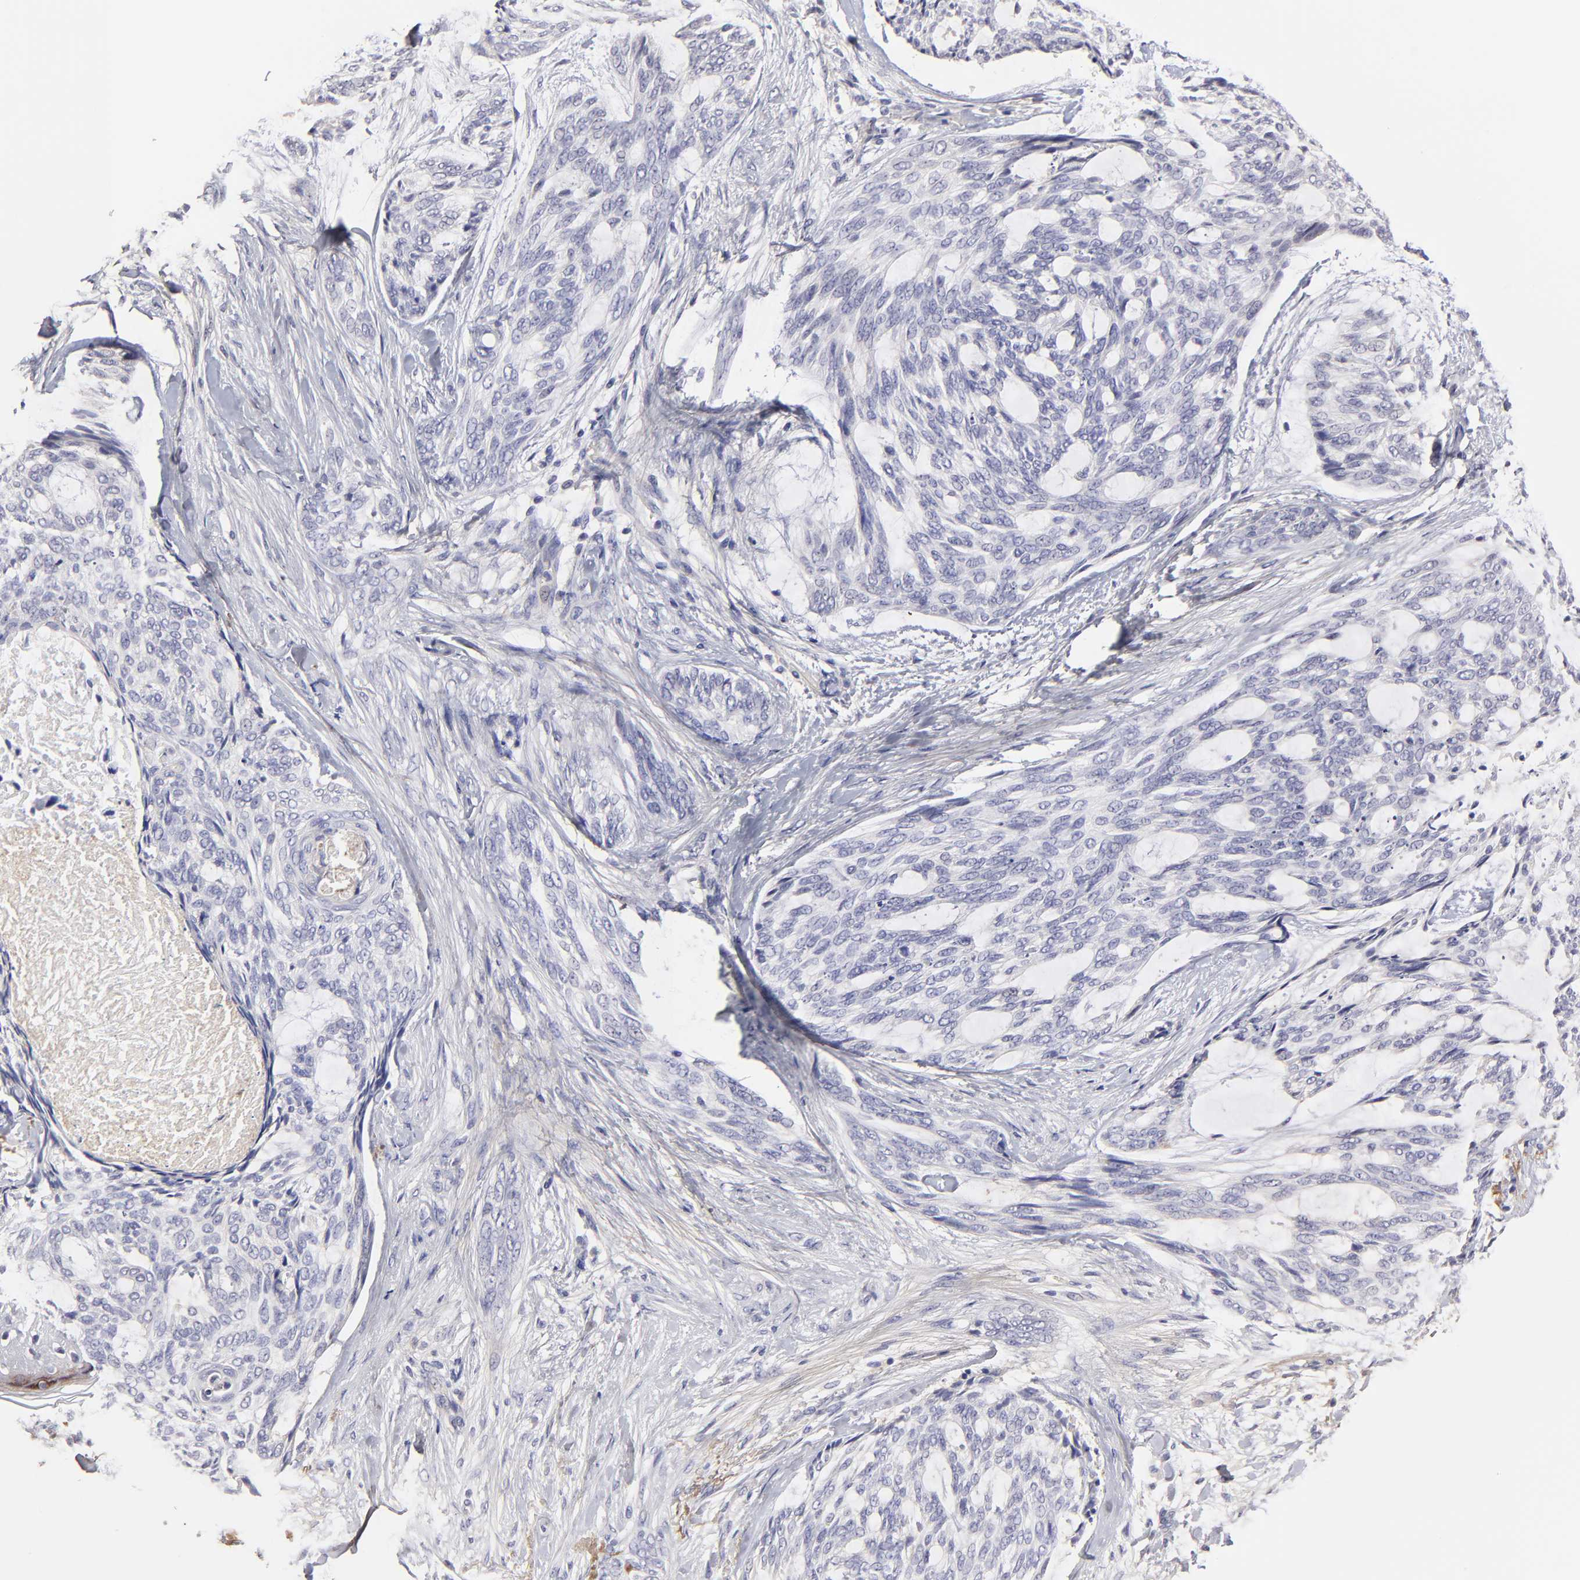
{"staining": {"intensity": "negative", "quantity": "none", "location": "none"}, "tissue": "skin cancer", "cell_type": "Tumor cells", "image_type": "cancer", "snomed": [{"axis": "morphology", "description": "Normal tissue, NOS"}, {"axis": "morphology", "description": "Basal cell carcinoma"}, {"axis": "topography", "description": "Skin"}], "caption": "Immunohistochemical staining of skin cancer (basal cell carcinoma) reveals no significant expression in tumor cells. (DAB IHC visualized using brightfield microscopy, high magnification).", "gene": "BTG2", "patient": {"sex": "female", "age": 71}}